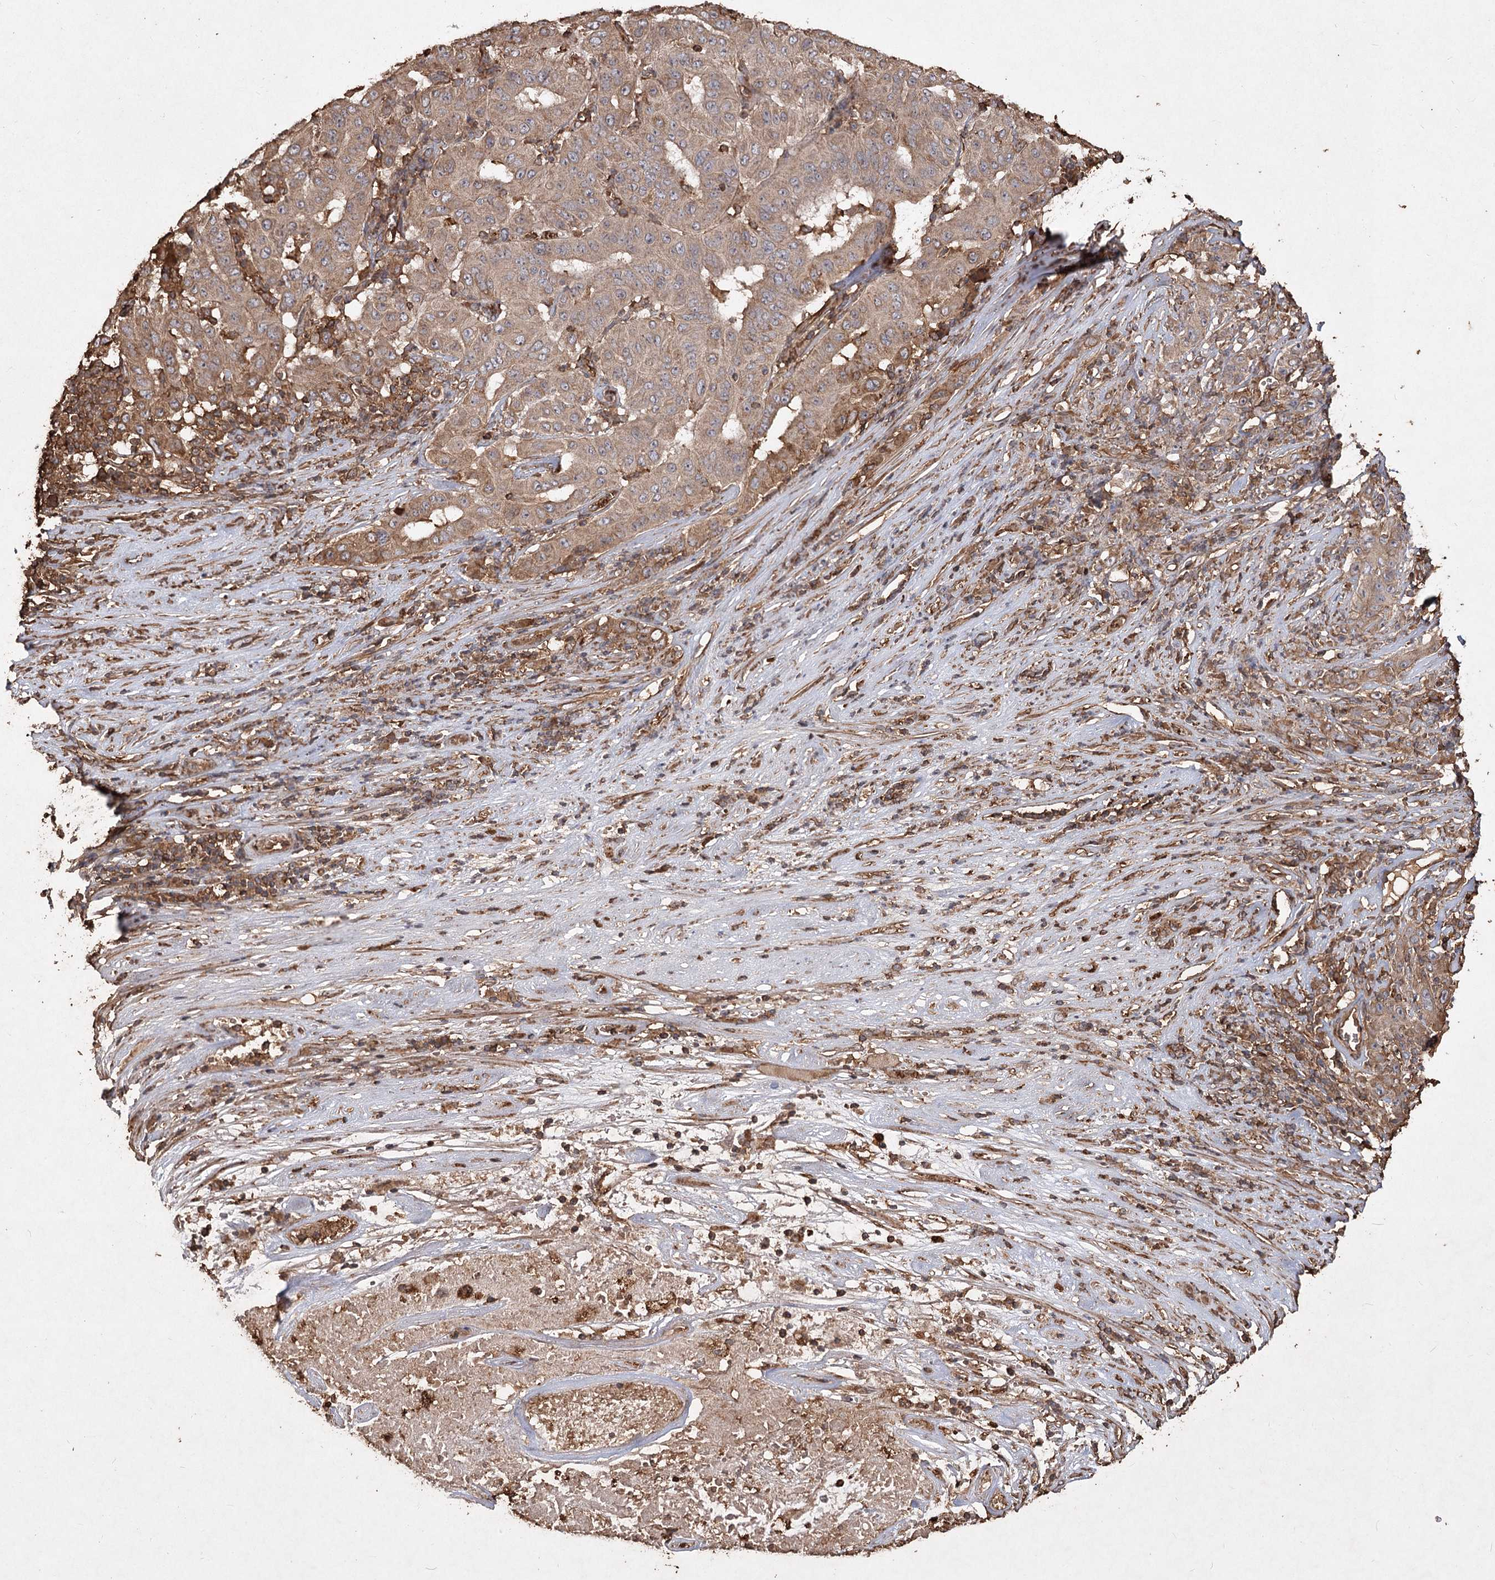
{"staining": {"intensity": "moderate", "quantity": ">75%", "location": "cytoplasmic/membranous"}, "tissue": "pancreatic cancer", "cell_type": "Tumor cells", "image_type": "cancer", "snomed": [{"axis": "morphology", "description": "Adenocarcinoma, NOS"}, {"axis": "topography", "description": "Pancreas"}], "caption": "A histopathology image of human pancreatic cancer stained for a protein displays moderate cytoplasmic/membranous brown staining in tumor cells.", "gene": "PIK3C2A", "patient": {"sex": "male", "age": 63}}